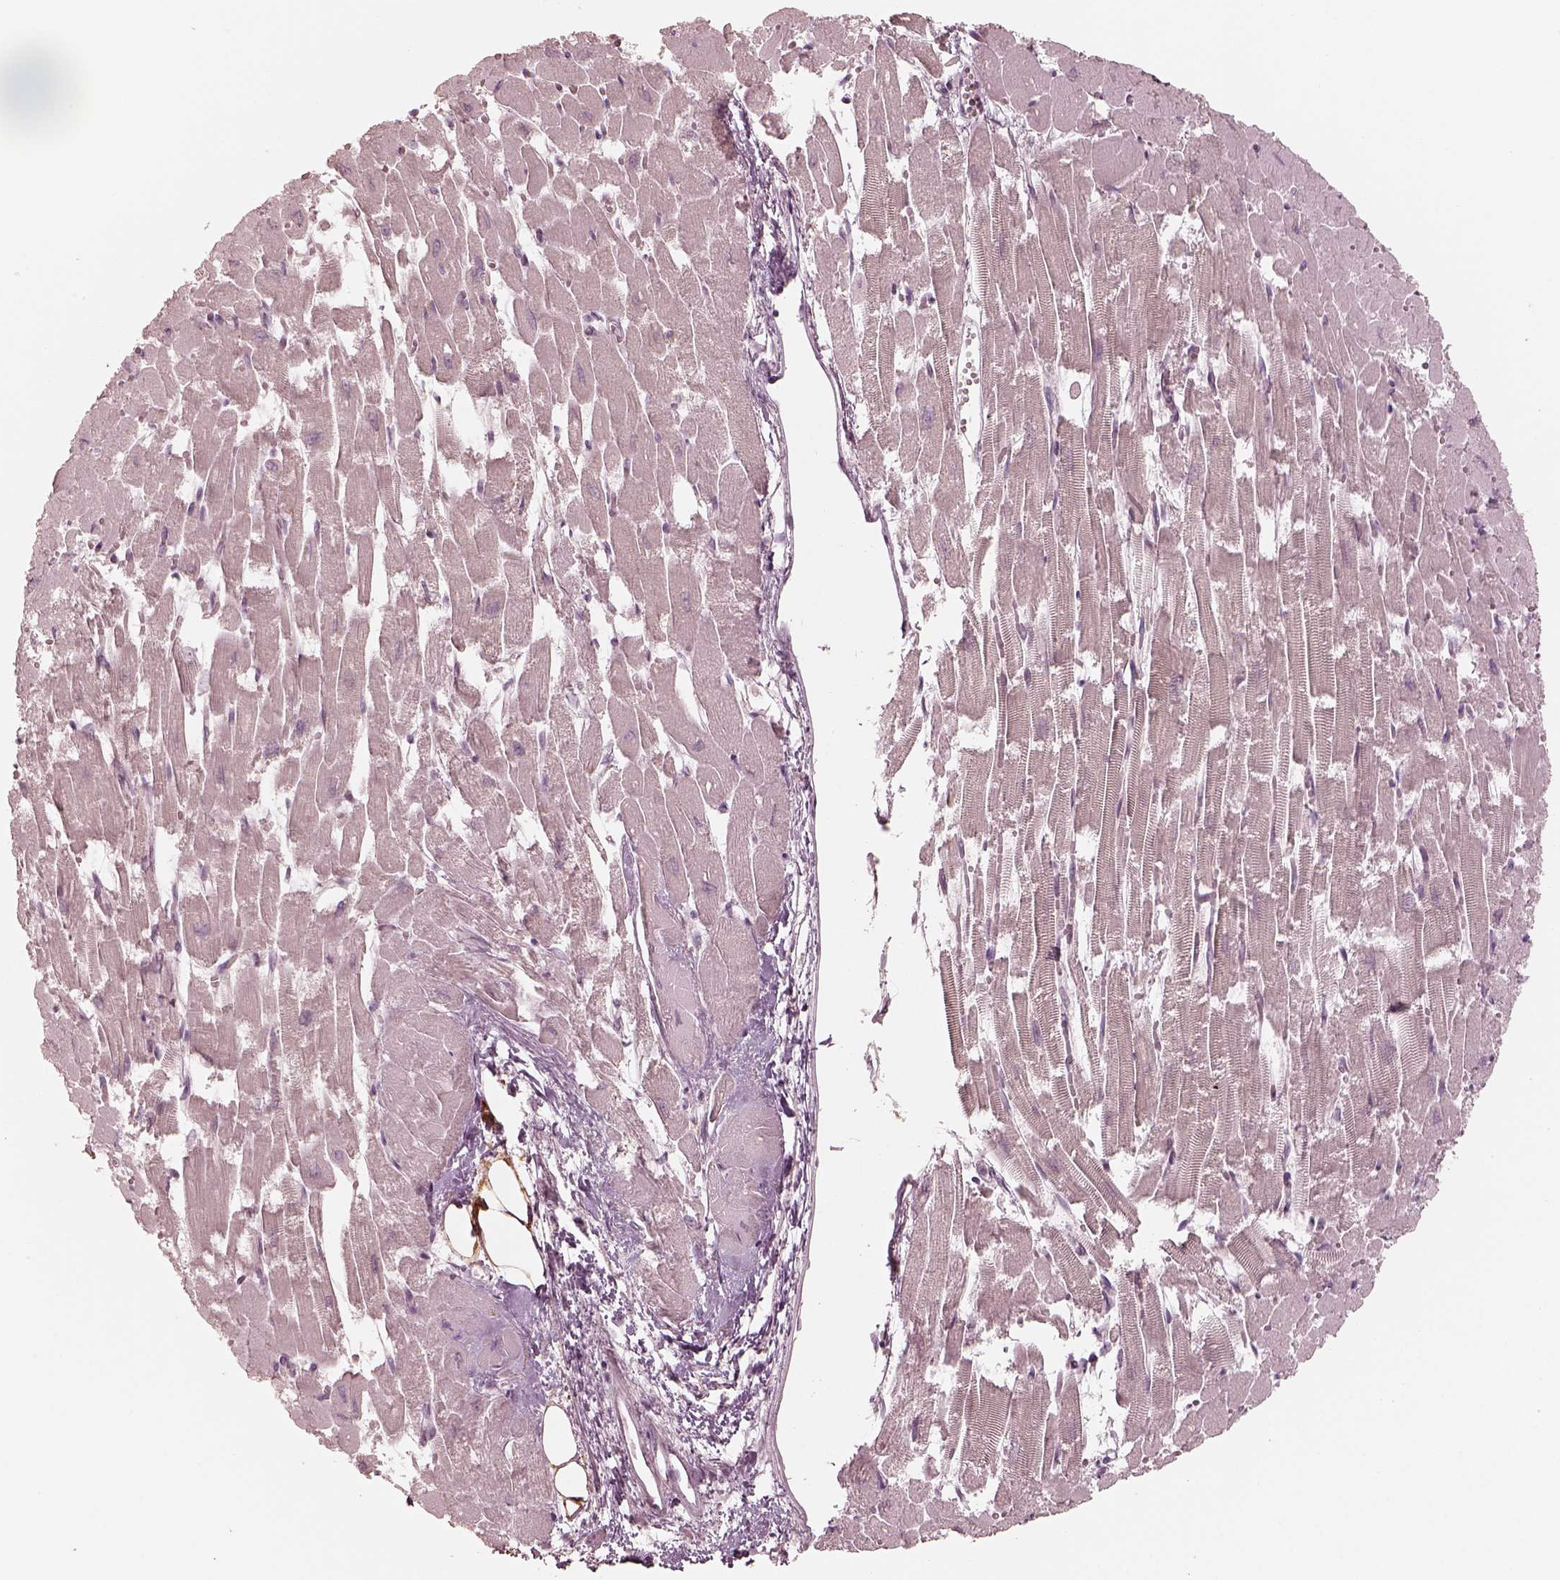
{"staining": {"intensity": "weak", "quantity": "<25%", "location": "cytoplasmic/membranous"}, "tissue": "heart muscle", "cell_type": "Cardiomyocytes", "image_type": "normal", "snomed": [{"axis": "morphology", "description": "Normal tissue, NOS"}, {"axis": "topography", "description": "Heart"}], "caption": "Protein analysis of unremarkable heart muscle displays no significant staining in cardiomyocytes.", "gene": "ACACB", "patient": {"sex": "female", "age": 52}}